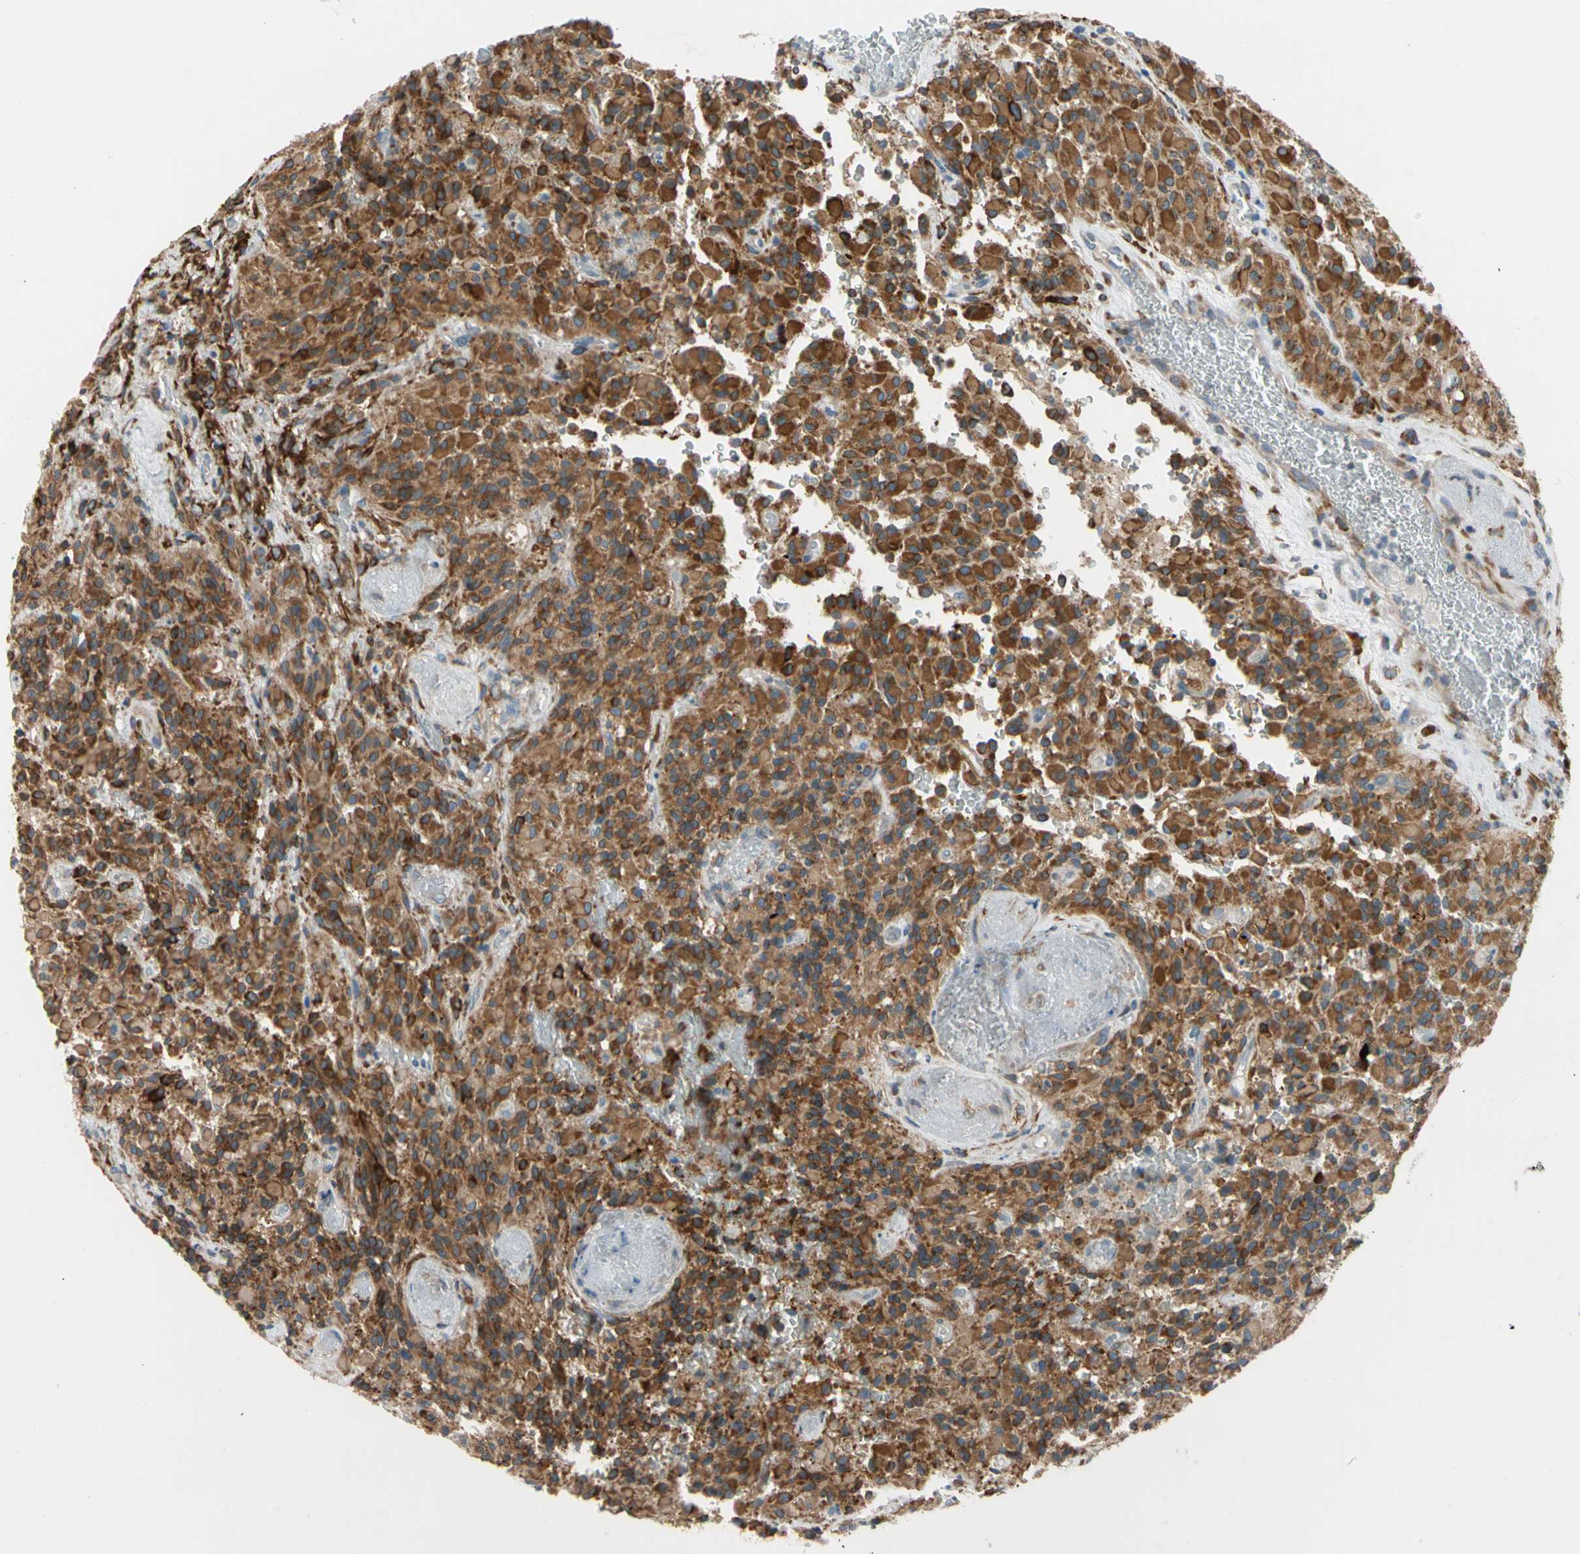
{"staining": {"intensity": "strong", "quantity": ">75%", "location": "cytoplasmic/membranous"}, "tissue": "glioma", "cell_type": "Tumor cells", "image_type": "cancer", "snomed": [{"axis": "morphology", "description": "Glioma, malignant, High grade"}, {"axis": "topography", "description": "Brain"}], "caption": "This is an image of immunohistochemistry (IHC) staining of glioma, which shows strong staining in the cytoplasmic/membranous of tumor cells.", "gene": "LRPAP1", "patient": {"sex": "male", "age": 71}}